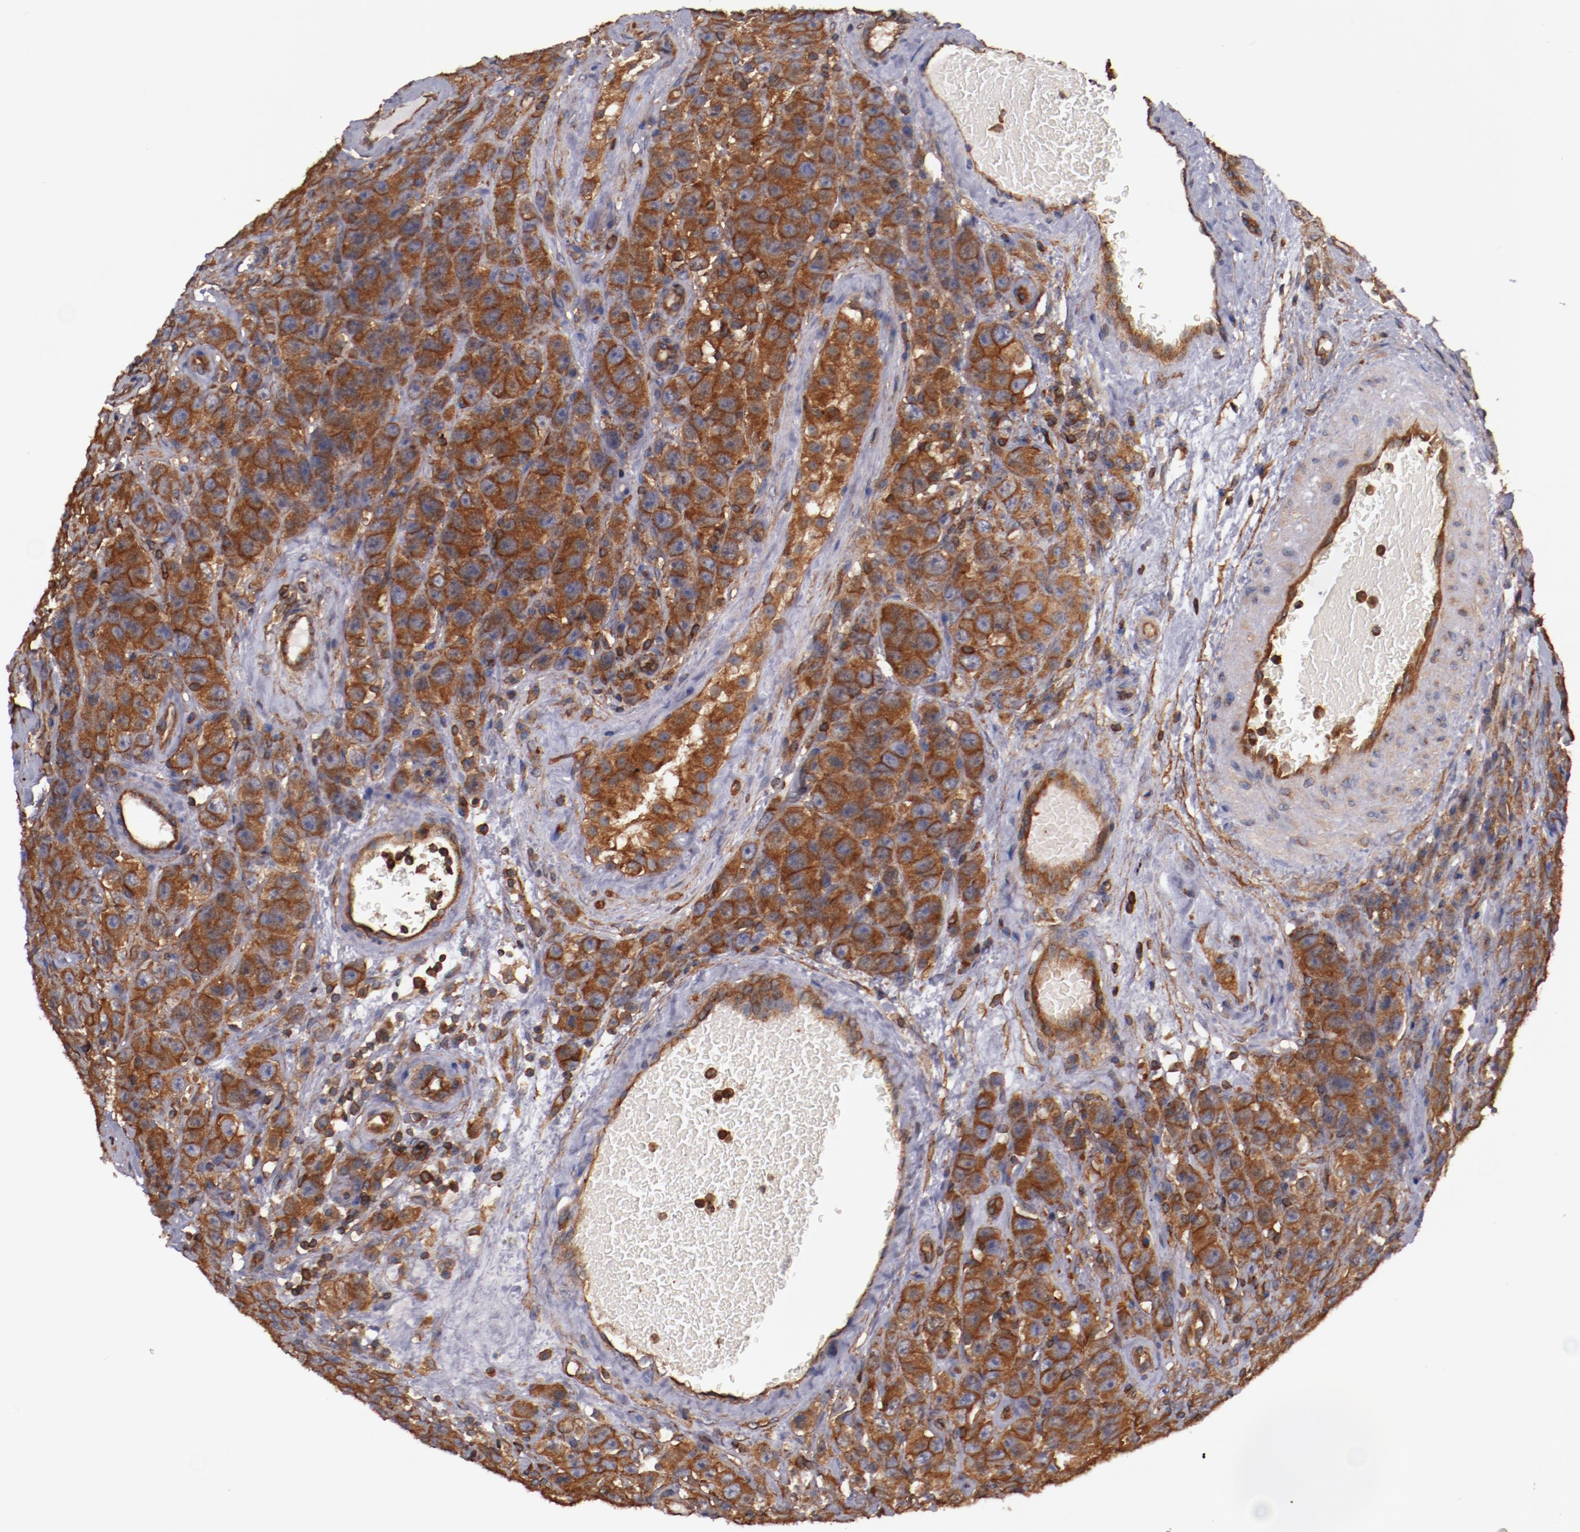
{"staining": {"intensity": "strong", "quantity": ">75%", "location": "cytoplasmic/membranous"}, "tissue": "testis cancer", "cell_type": "Tumor cells", "image_type": "cancer", "snomed": [{"axis": "morphology", "description": "Seminoma, NOS"}, {"axis": "topography", "description": "Testis"}], "caption": "An IHC micrograph of neoplastic tissue is shown. Protein staining in brown highlights strong cytoplasmic/membranous positivity in testis cancer within tumor cells. The staining was performed using DAB (3,3'-diaminobenzidine), with brown indicating positive protein expression. Nuclei are stained blue with hematoxylin.", "gene": "TMOD3", "patient": {"sex": "male", "age": 52}}